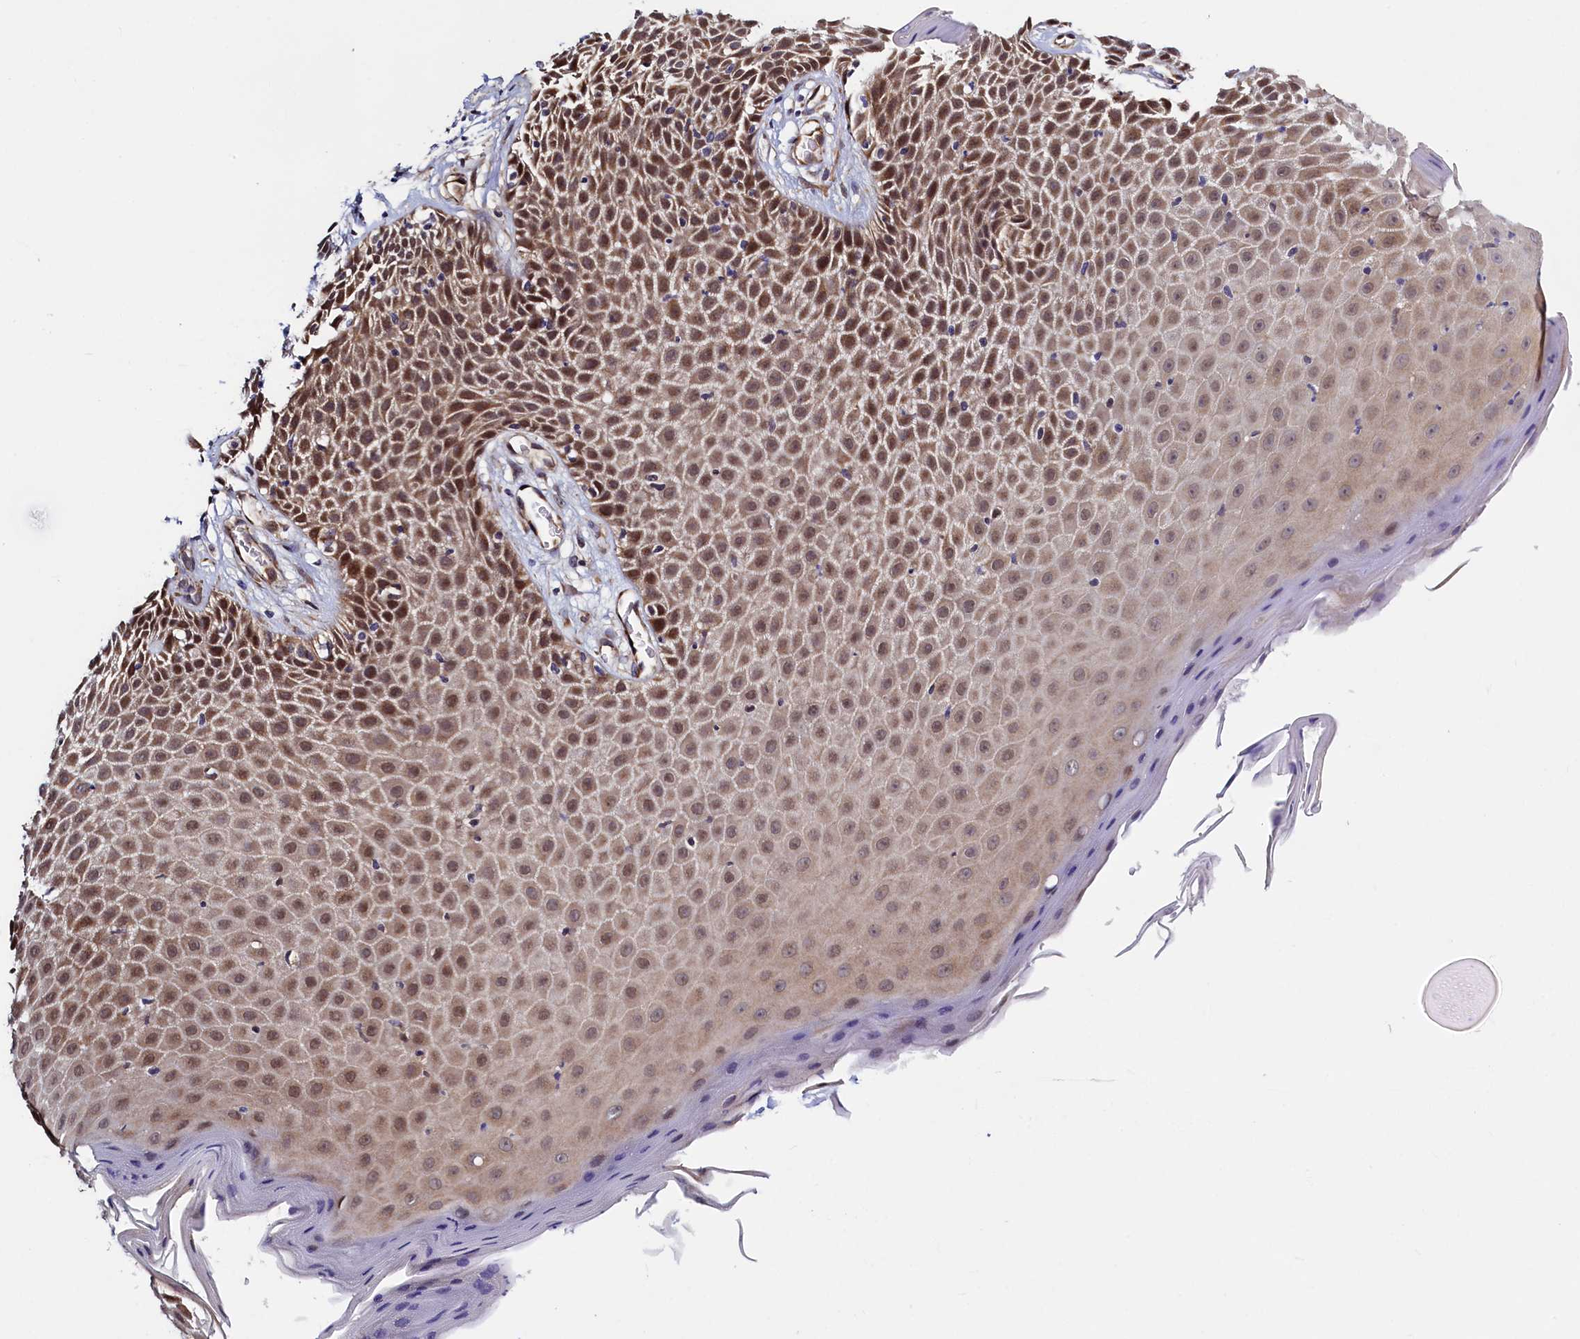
{"staining": {"intensity": "moderate", "quantity": ">75%", "location": "cytoplasmic/membranous,nuclear"}, "tissue": "skin", "cell_type": "Epidermal cells", "image_type": "normal", "snomed": [{"axis": "morphology", "description": "Normal tissue, NOS"}, {"axis": "topography", "description": "Vulva"}], "caption": "Epidermal cells demonstrate moderate cytoplasmic/membranous,nuclear positivity in about >75% of cells in unremarkable skin. The staining was performed using DAB to visualize the protein expression in brown, while the nuclei were stained in blue with hematoxylin (Magnification: 20x).", "gene": "SLC16A14", "patient": {"sex": "female", "age": 68}}